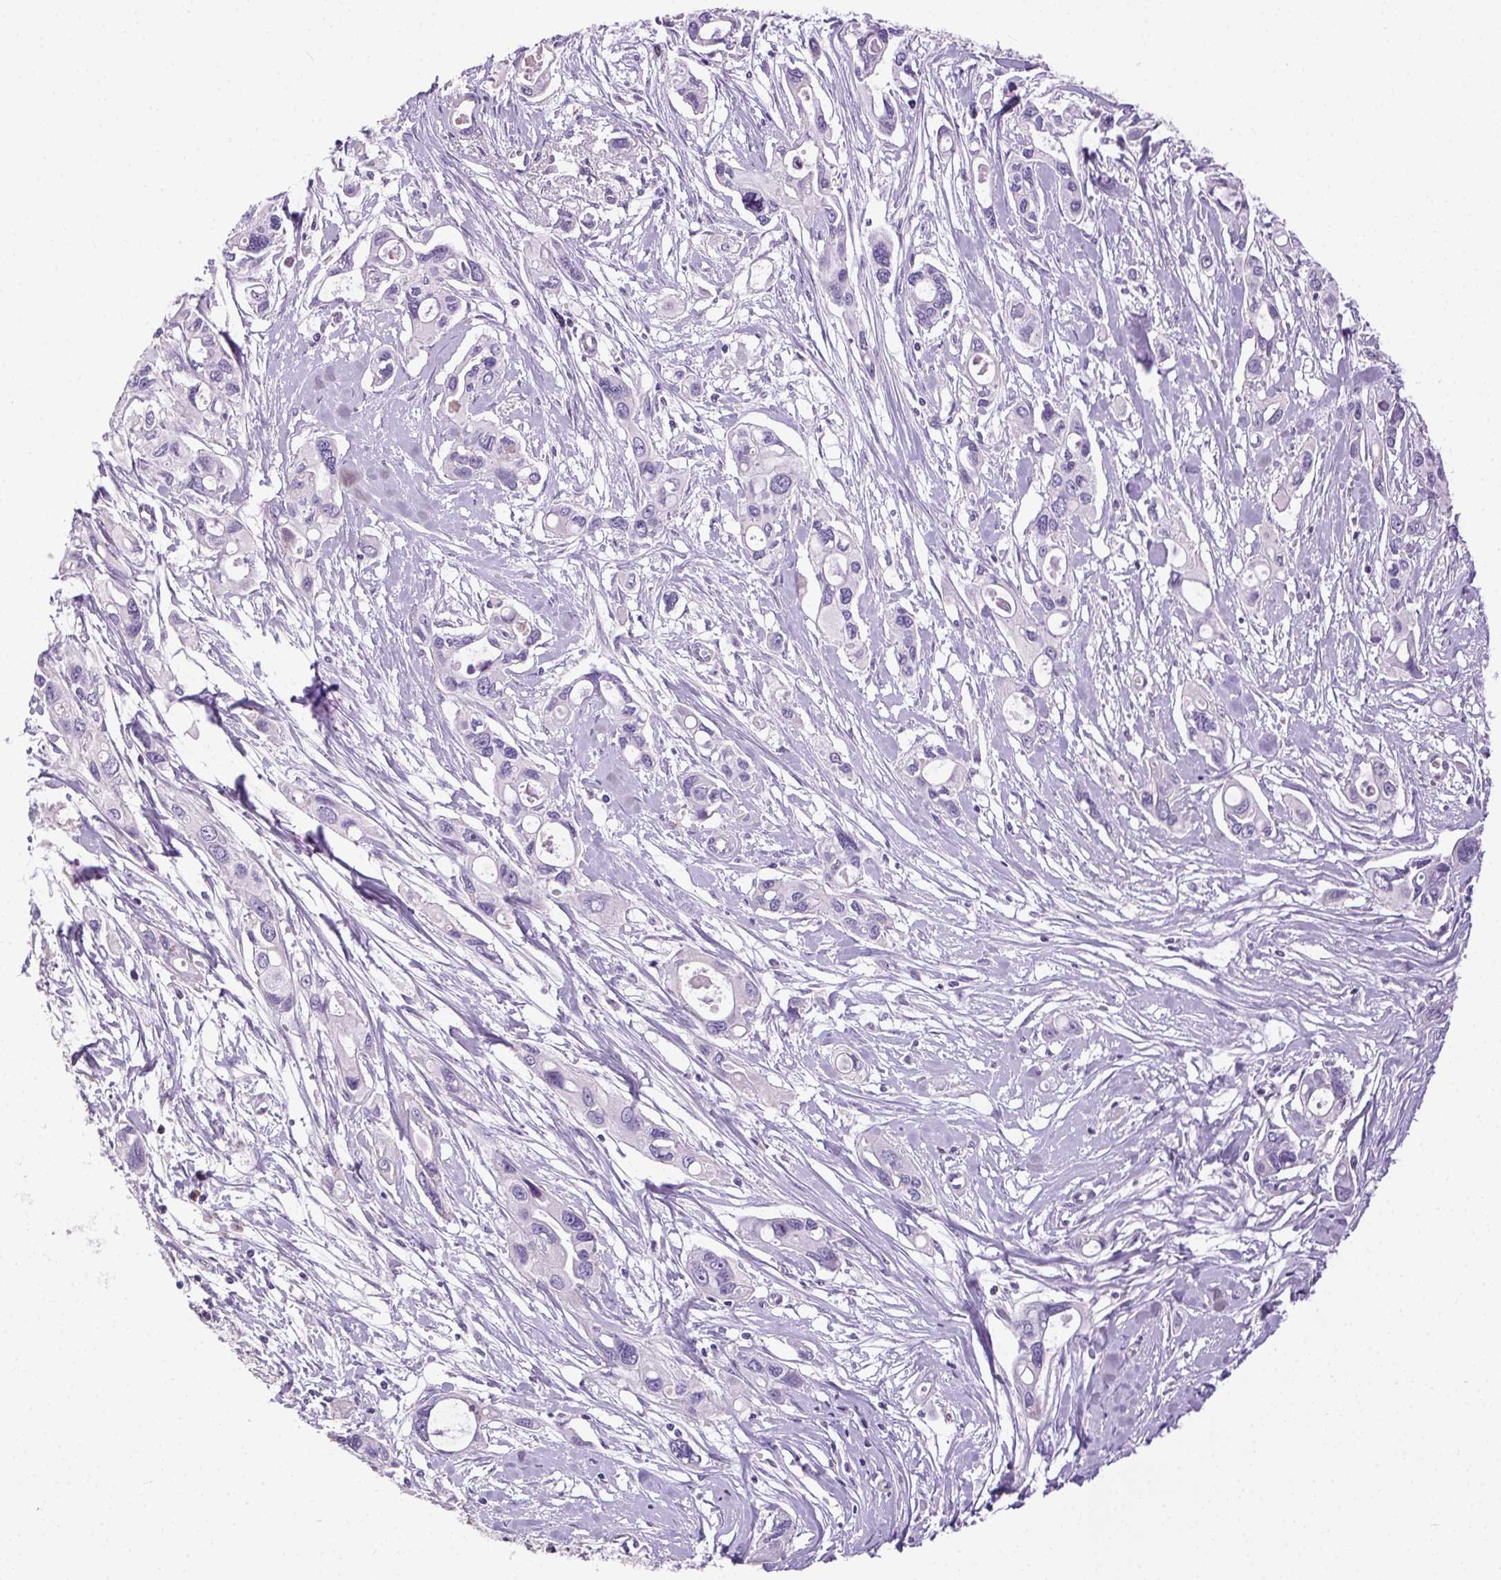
{"staining": {"intensity": "negative", "quantity": "none", "location": "none"}, "tissue": "pancreatic cancer", "cell_type": "Tumor cells", "image_type": "cancer", "snomed": [{"axis": "morphology", "description": "Adenocarcinoma, NOS"}, {"axis": "topography", "description": "Pancreas"}], "caption": "This is an IHC micrograph of pancreatic cancer (adenocarcinoma). There is no positivity in tumor cells.", "gene": "SYCE2", "patient": {"sex": "male", "age": 60}}